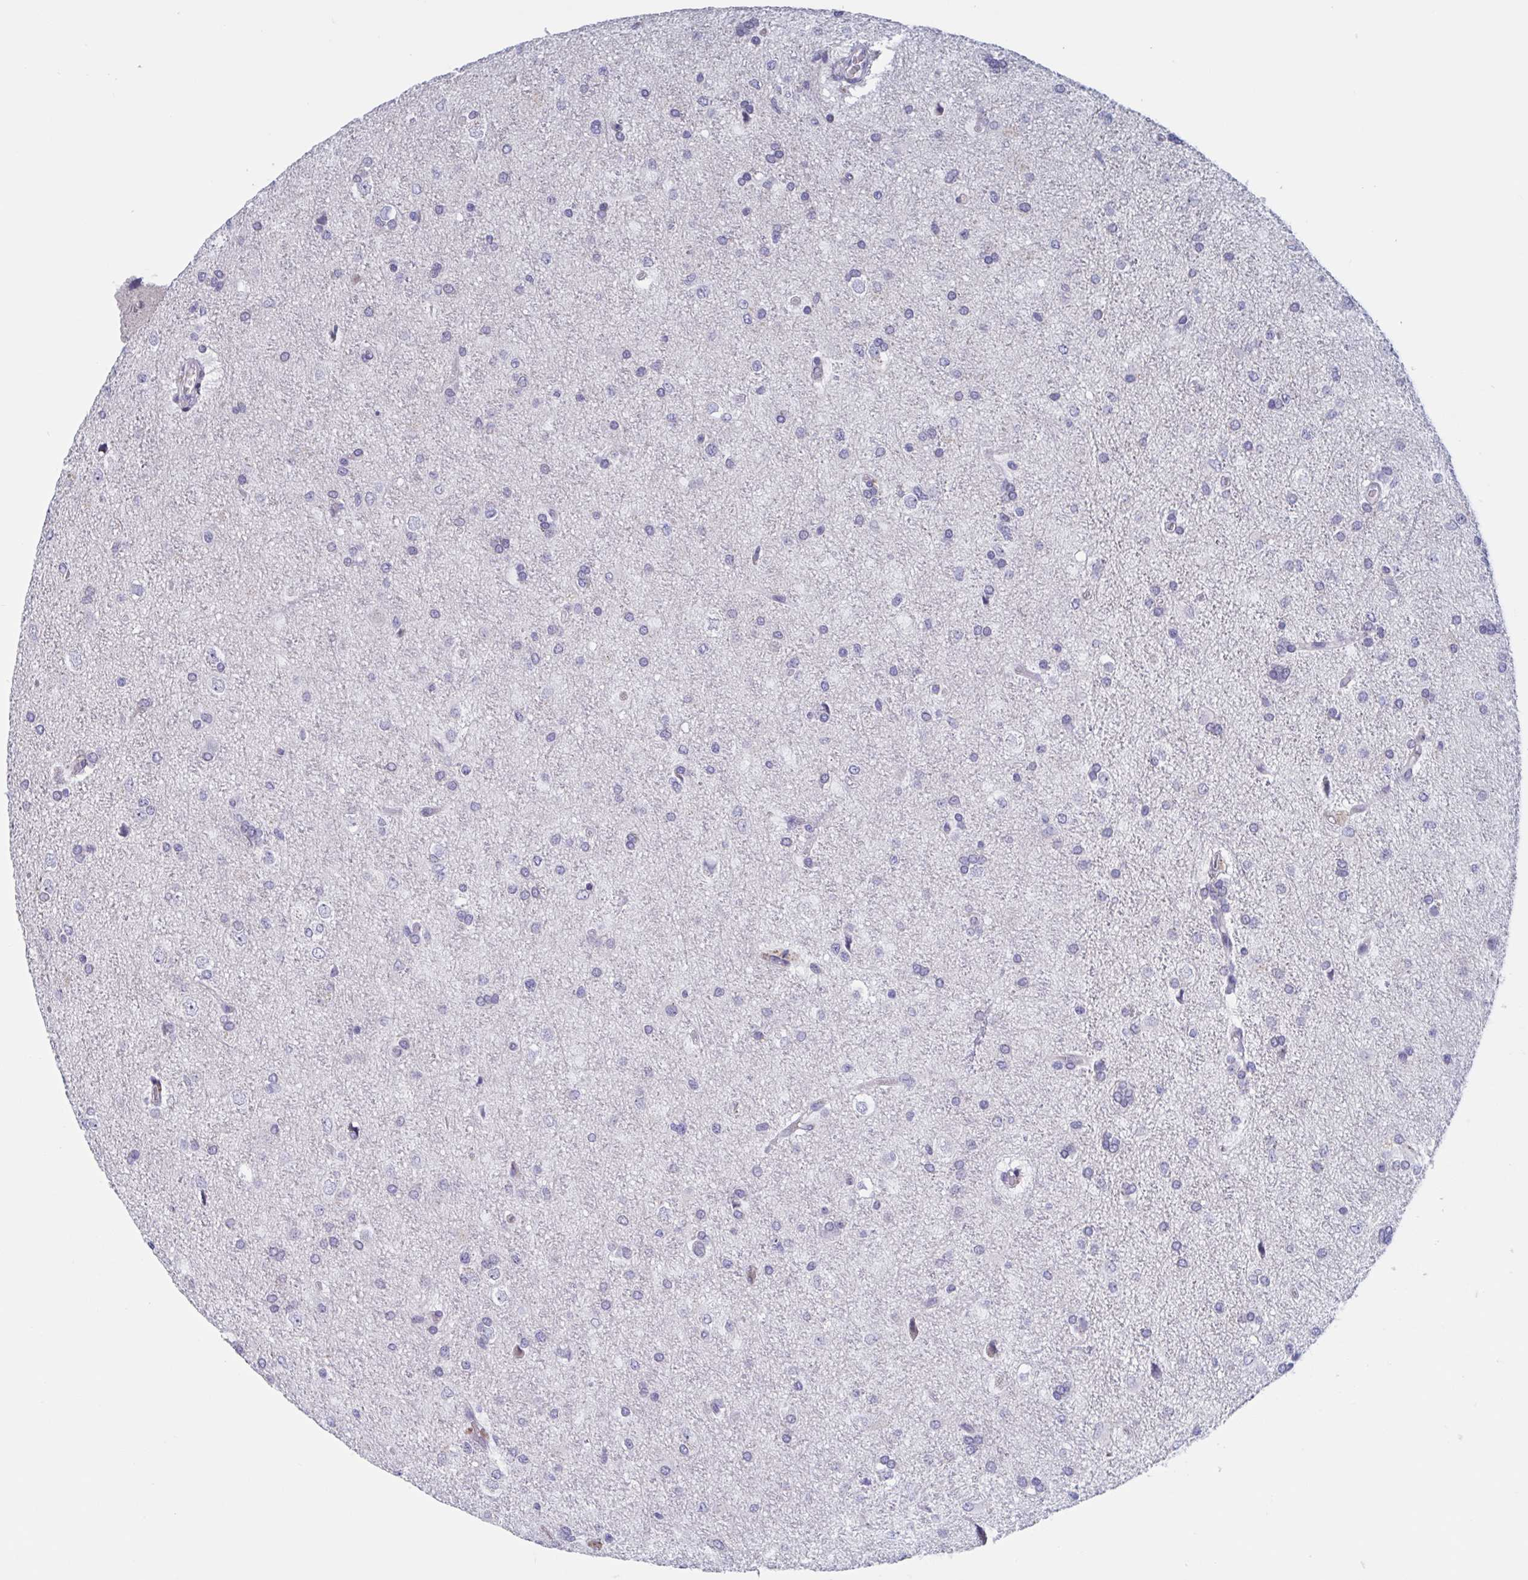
{"staining": {"intensity": "negative", "quantity": "none", "location": "none"}, "tissue": "glioma", "cell_type": "Tumor cells", "image_type": "cancer", "snomed": [{"axis": "morphology", "description": "Glioma, malignant, High grade"}, {"axis": "topography", "description": "Brain"}], "caption": "There is no significant expression in tumor cells of glioma.", "gene": "ST14", "patient": {"sex": "male", "age": 68}}